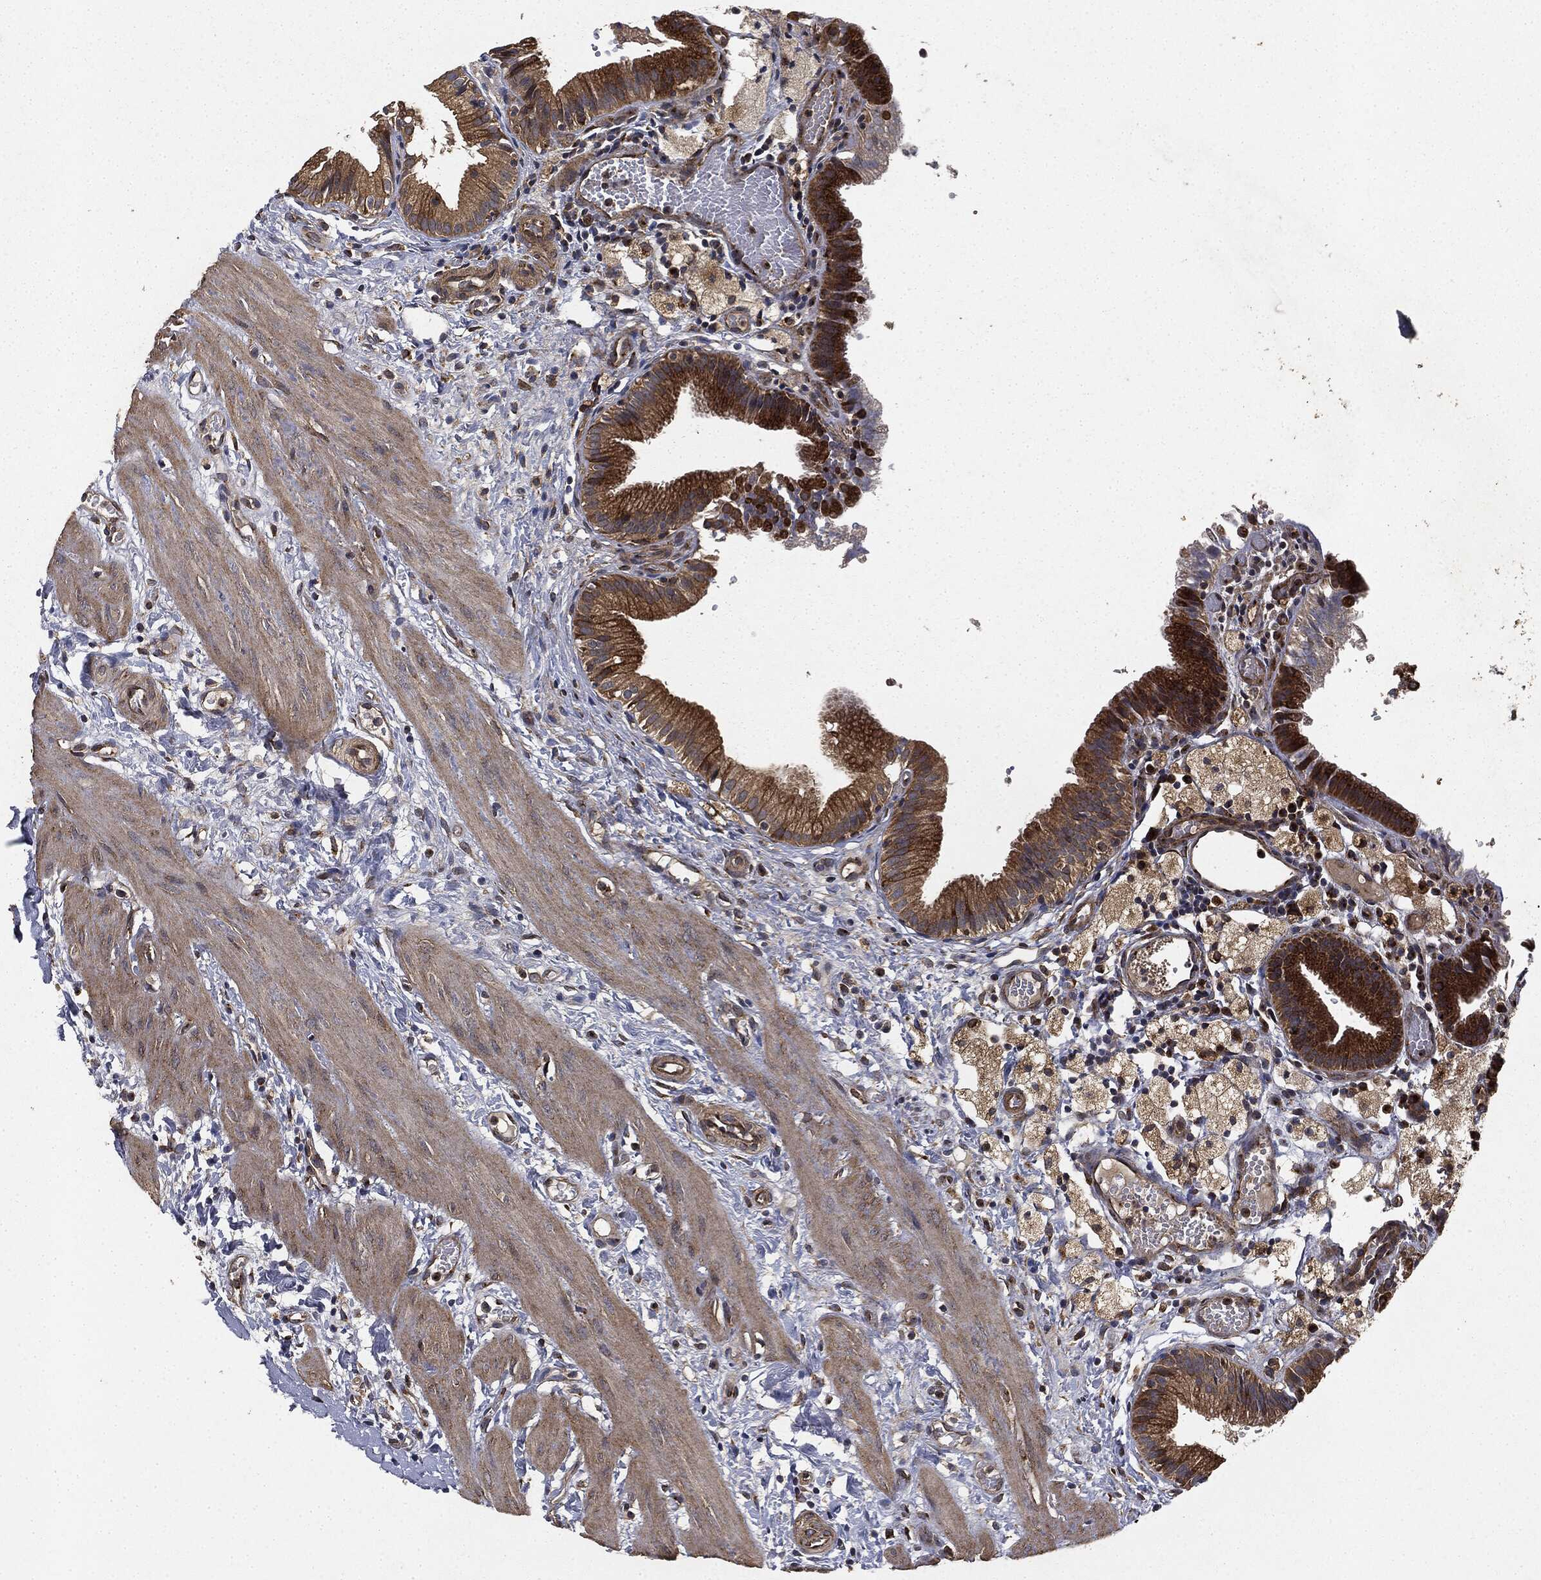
{"staining": {"intensity": "strong", "quantity": ">75%", "location": "cytoplasmic/membranous"}, "tissue": "gallbladder", "cell_type": "Glandular cells", "image_type": "normal", "snomed": [{"axis": "morphology", "description": "Normal tissue, NOS"}, {"axis": "topography", "description": "Gallbladder"}], "caption": "Immunohistochemistry staining of normal gallbladder, which reveals high levels of strong cytoplasmic/membranous expression in about >75% of glandular cells indicating strong cytoplasmic/membranous protein positivity. The staining was performed using DAB (brown) for protein detection and nuclei were counterstained in hematoxylin (blue).", "gene": "MIER2", "patient": {"sex": "female", "age": 24}}